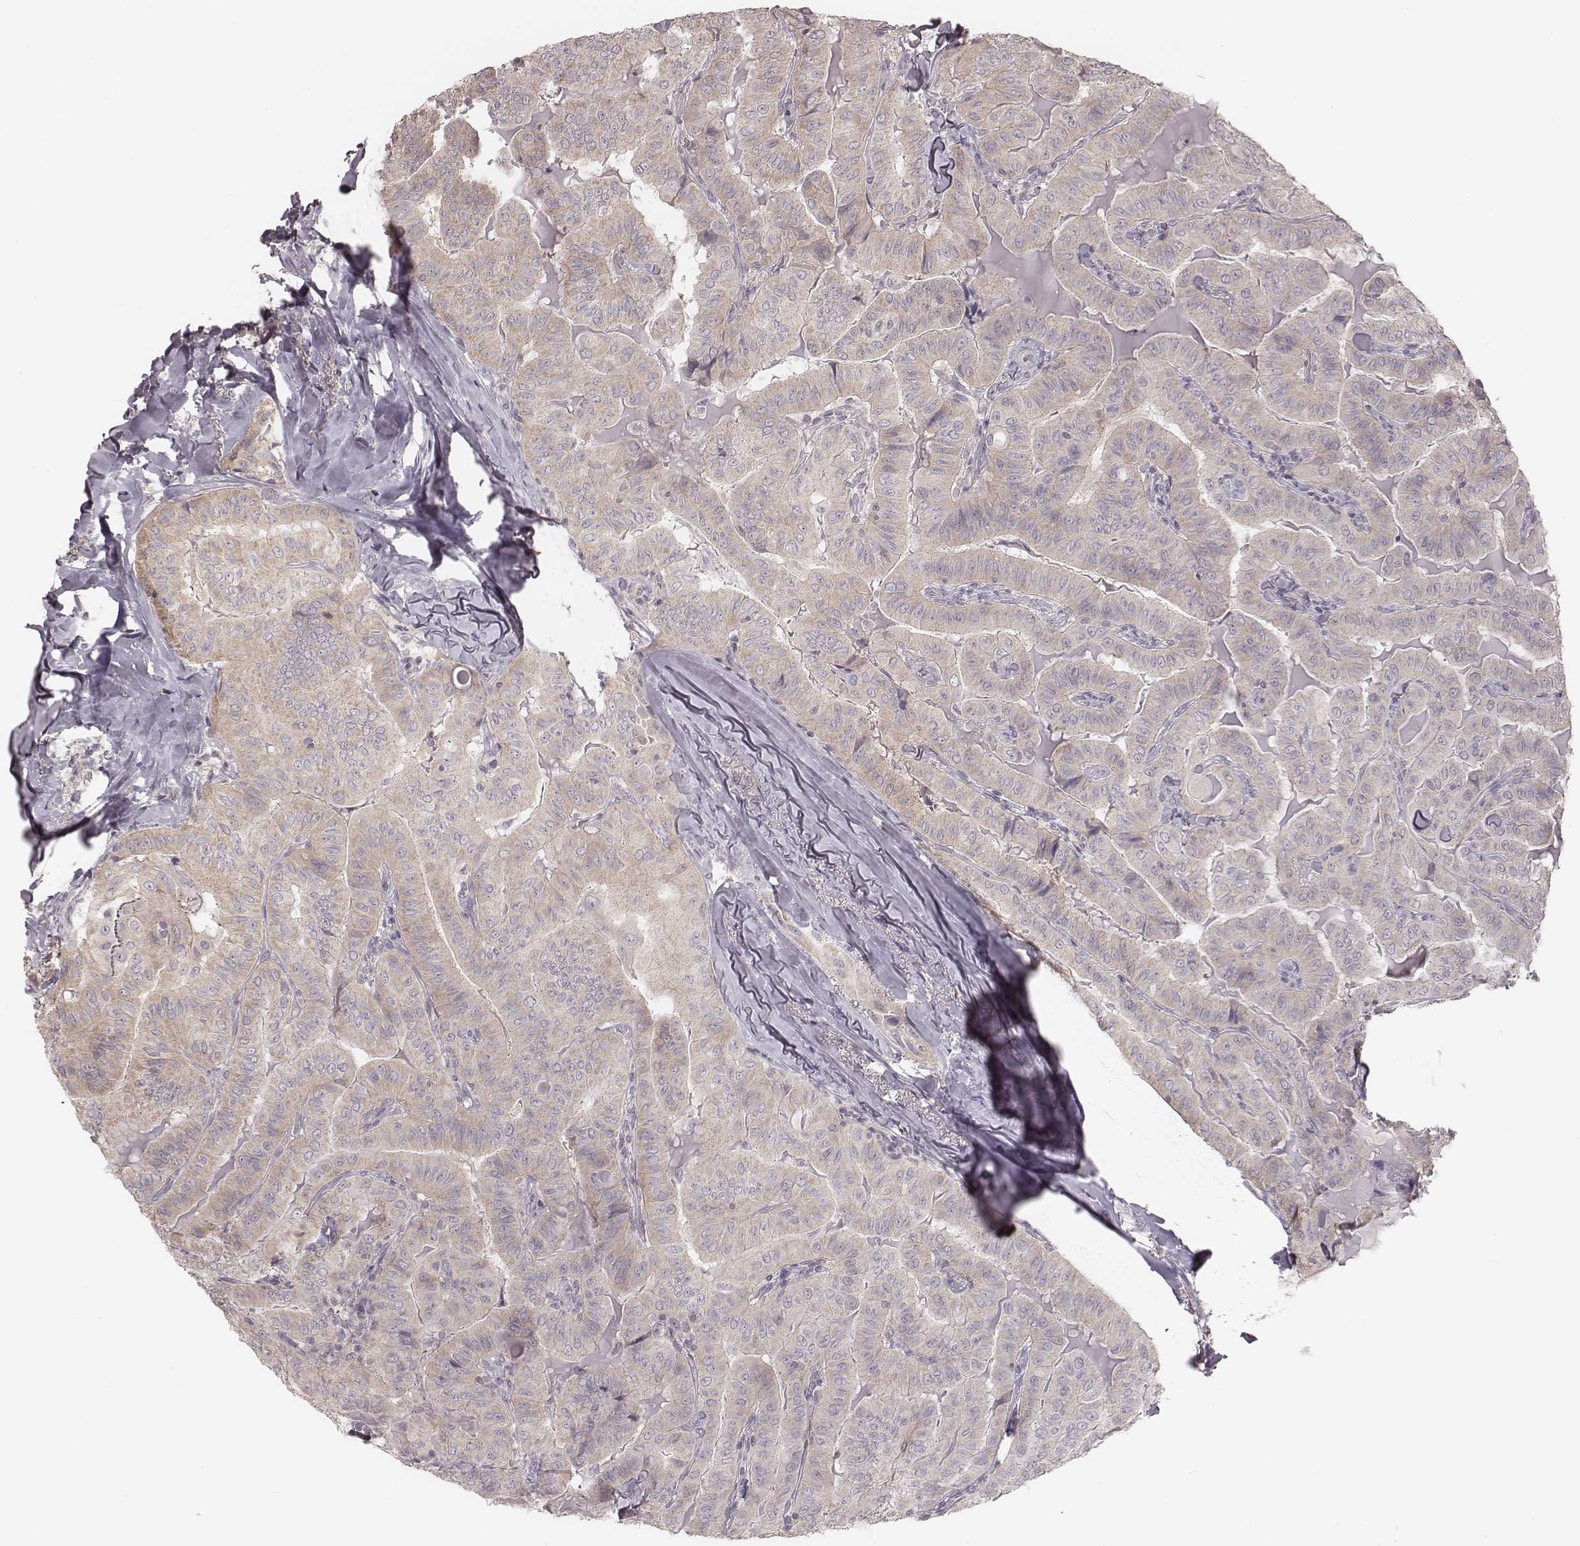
{"staining": {"intensity": "weak", "quantity": ">75%", "location": "cytoplasmic/membranous"}, "tissue": "thyroid cancer", "cell_type": "Tumor cells", "image_type": "cancer", "snomed": [{"axis": "morphology", "description": "Papillary adenocarcinoma, NOS"}, {"axis": "topography", "description": "Thyroid gland"}], "caption": "Immunohistochemical staining of human thyroid cancer (papillary adenocarcinoma) exhibits low levels of weak cytoplasmic/membranous staining in approximately >75% of tumor cells. (DAB (3,3'-diaminobenzidine) IHC, brown staining for protein, blue staining for nuclei).", "gene": "TDRD5", "patient": {"sex": "female", "age": 68}}